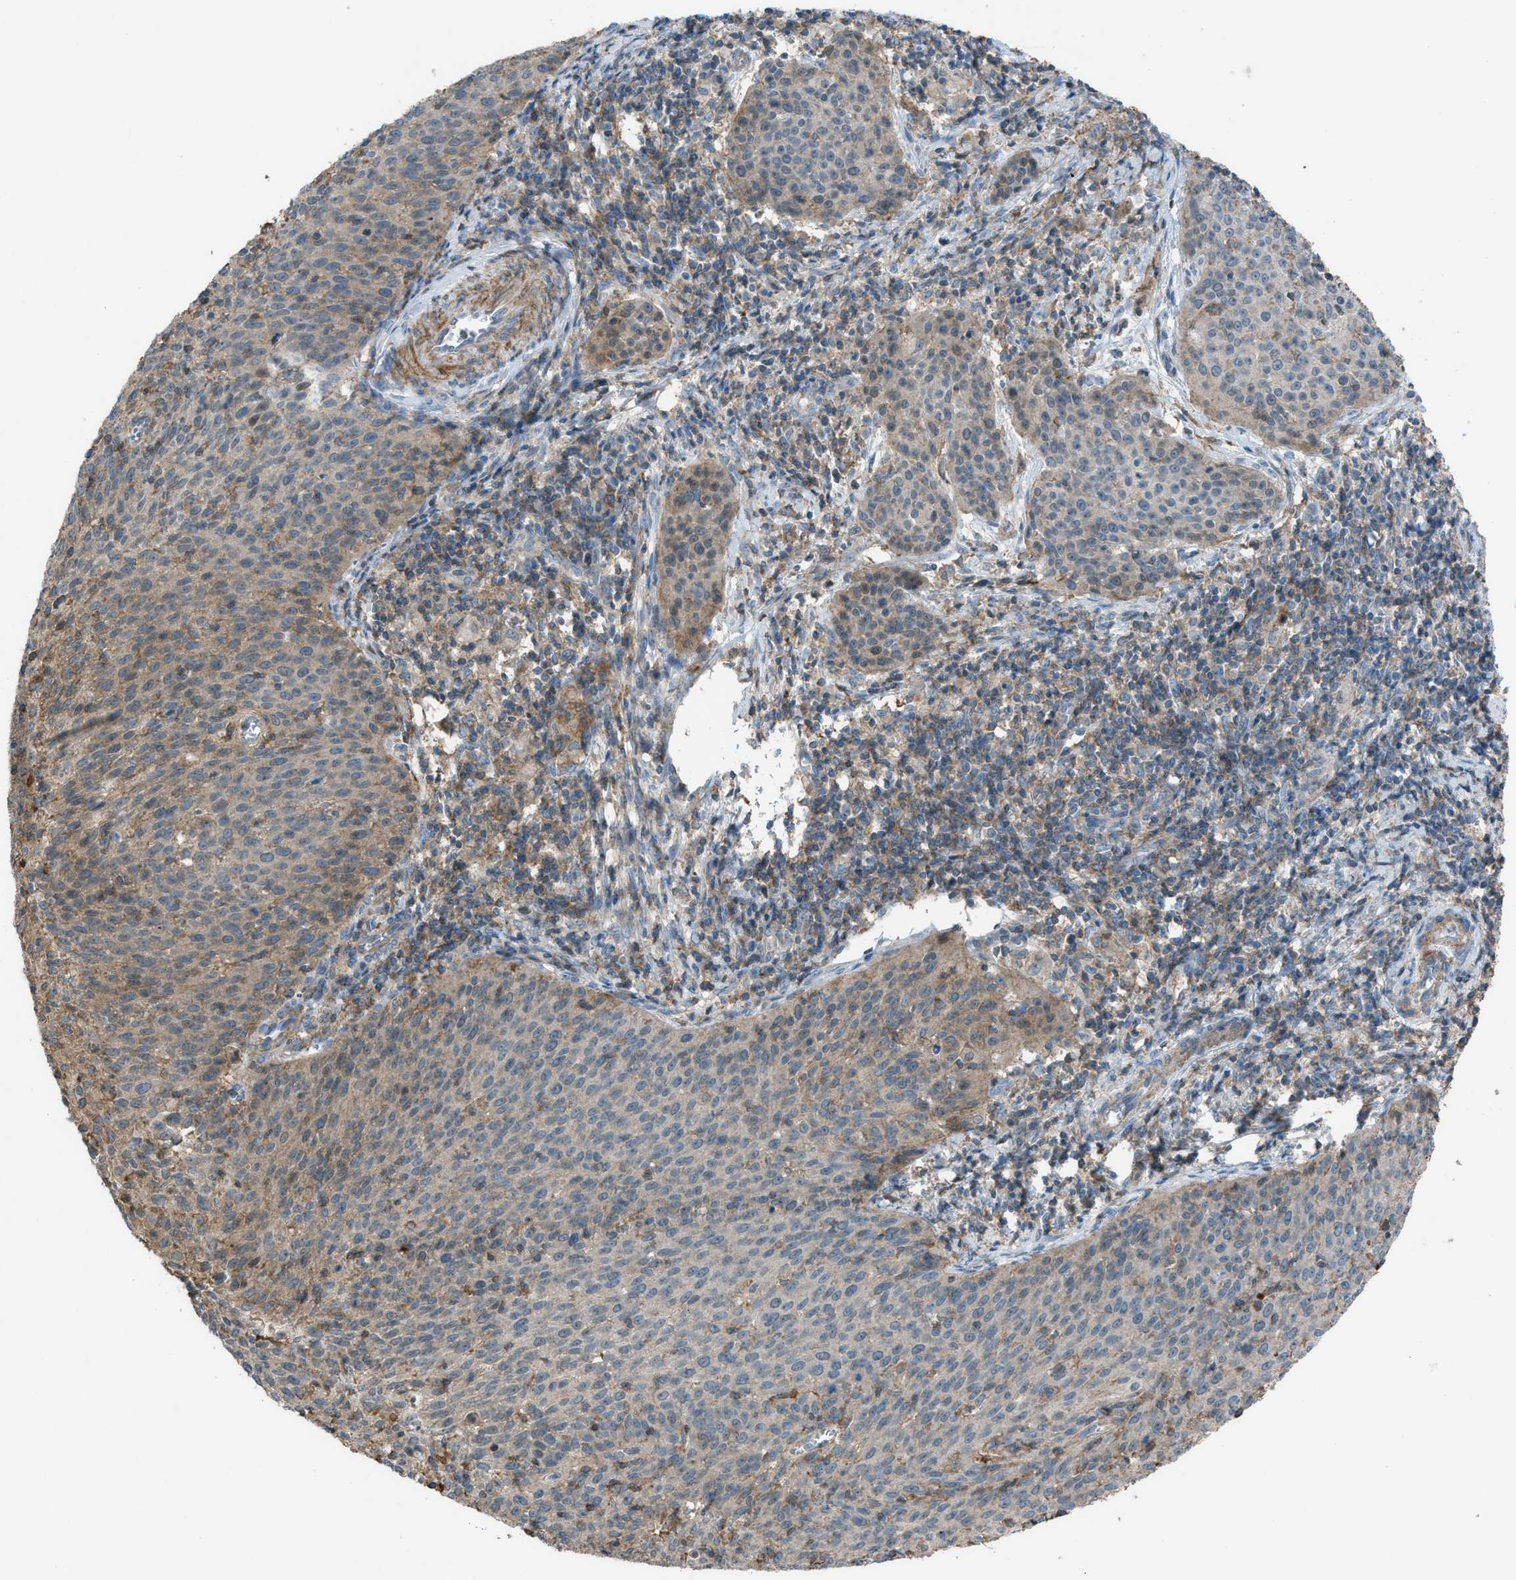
{"staining": {"intensity": "weak", "quantity": ">75%", "location": "cytoplasmic/membranous"}, "tissue": "cervical cancer", "cell_type": "Tumor cells", "image_type": "cancer", "snomed": [{"axis": "morphology", "description": "Squamous cell carcinoma, NOS"}, {"axis": "topography", "description": "Cervix"}], "caption": "An immunohistochemistry (IHC) histopathology image of neoplastic tissue is shown. Protein staining in brown highlights weak cytoplasmic/membranous positivity in squamous cell carcinoma (cervical) within tumor cells.", "gene": "NCK2", "patient": {"sex": "female", "age": 38}}